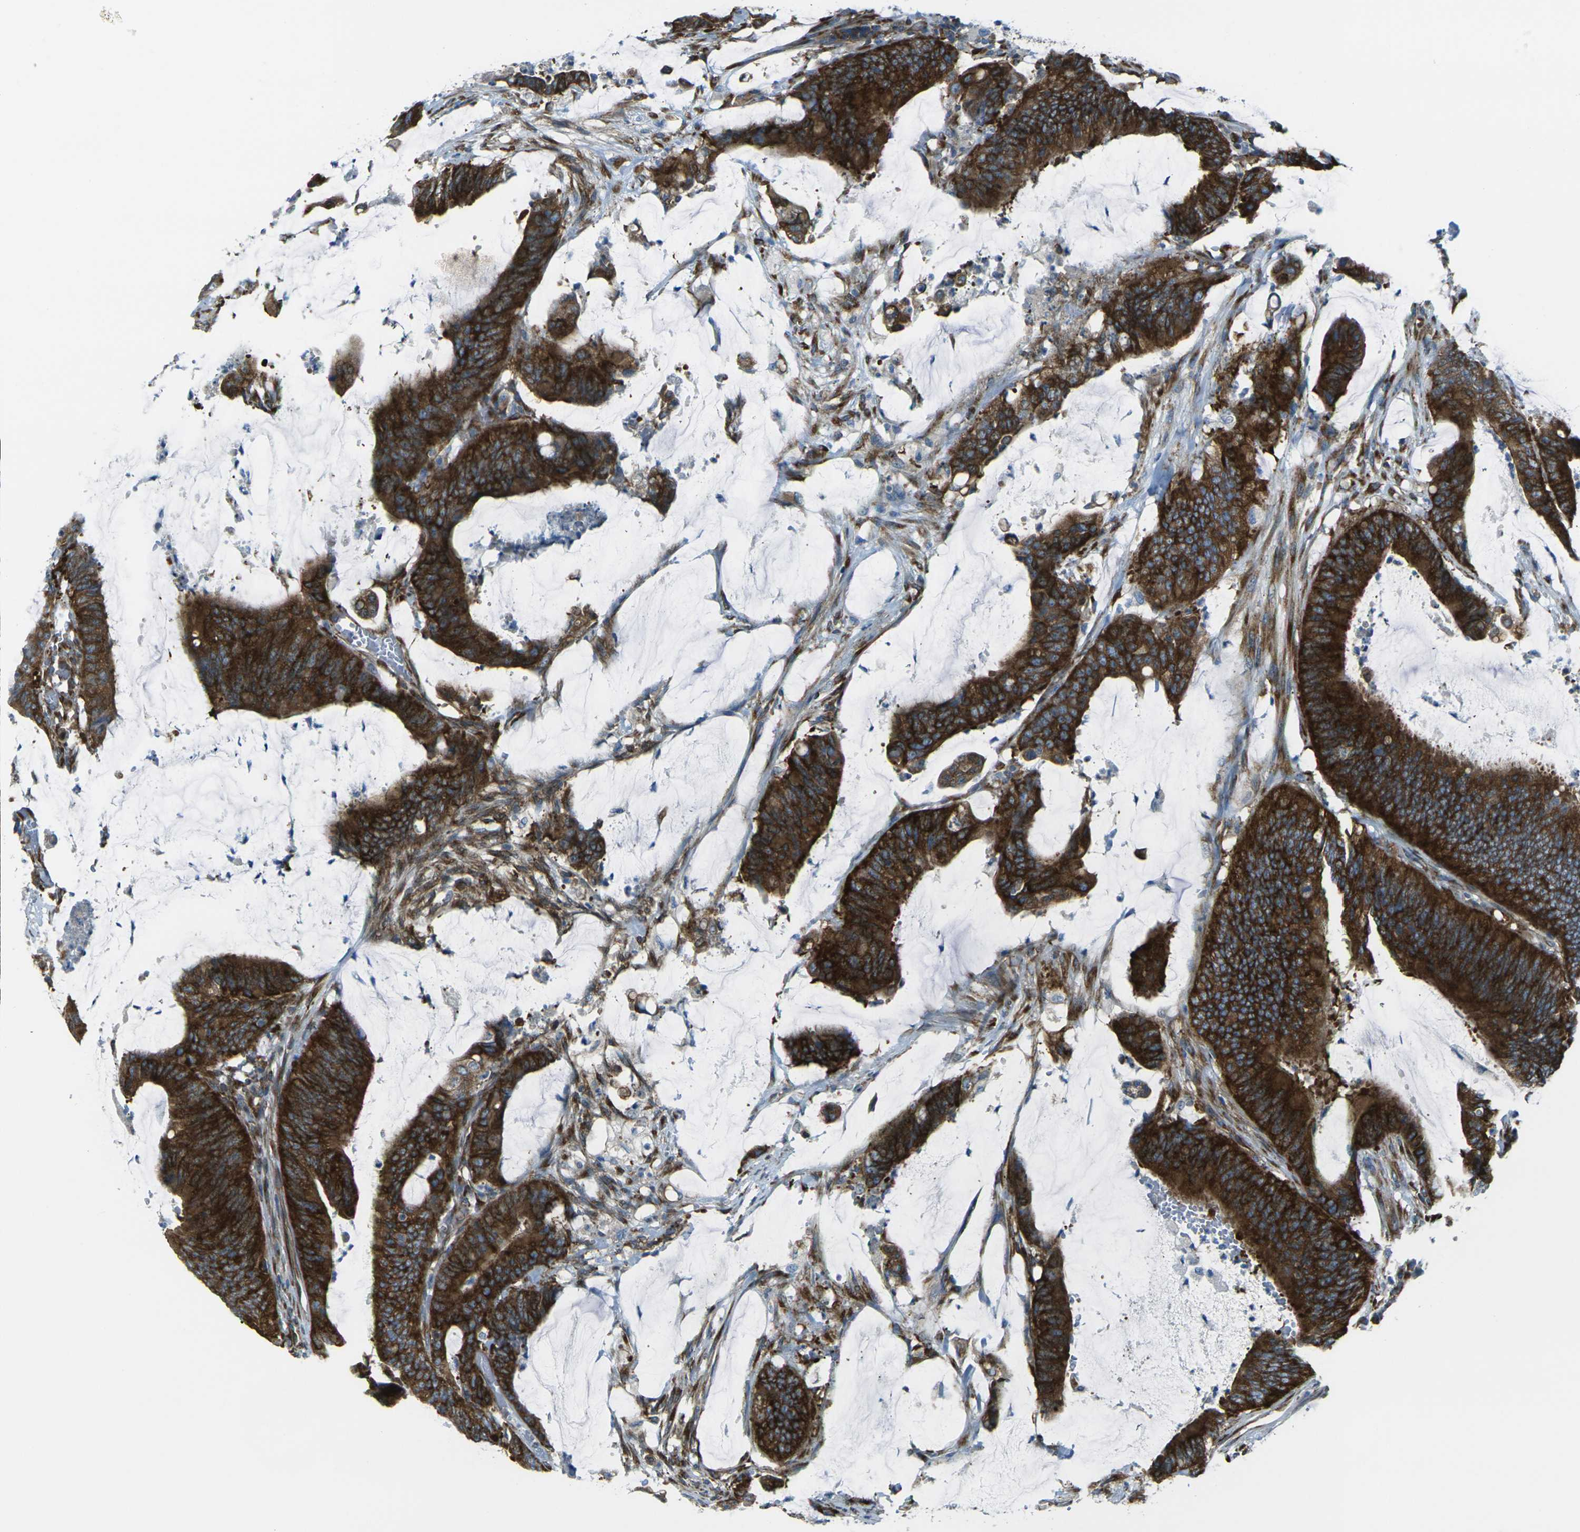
{"staining": {"intensity": "strong", "quantity": ">75%", "location": "cytoplasmic/membranous"}, "tissue": "colorectal cancer", "cell_type": "Tumor cells", "image_type": "cancer", "snomed": [{"axis": "morphology", "description": "Adenocarcinoma, NOS"}, {"axis": "topography", "description": "Rectum"}], "caption": "Immunohistochemistry (IHC) (DAB (3,3'-diaminobenzidine)) staining of colorectal cancer (adenocarcinoma) demonstrates strong cytoplasmic/membranous protein staining in about >75% of tumor cells. The protein is shown in brown color, while the nuclei are stained blue.", "gene": "CELSR2", "patient": {"sex": "female", "age": 66}}